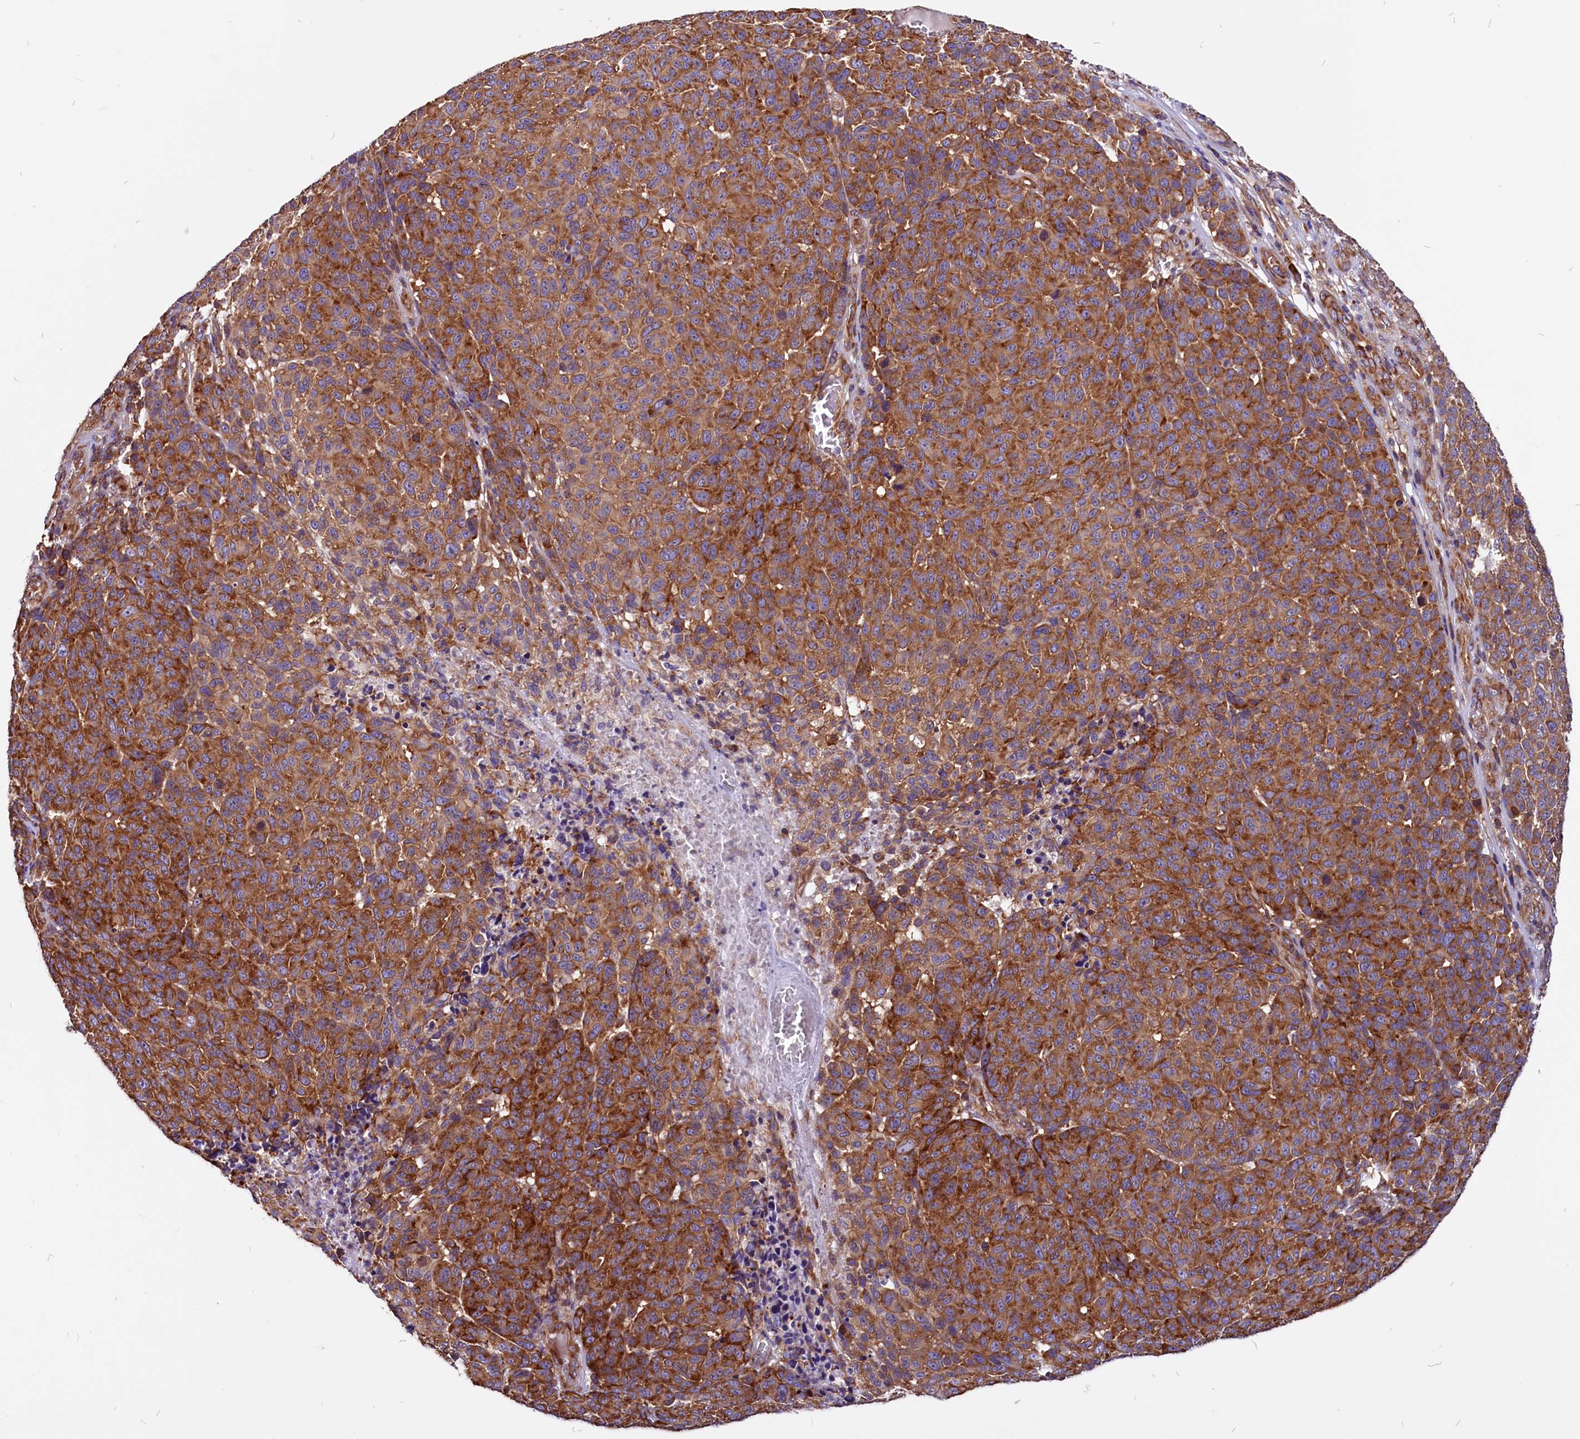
{"staining": {"intensity": "strong", "quantity": ">75%", "location": "cytoplasmic/membranous"}, "tissue": "melanoma", "cell_type": "Tumor cells", "image_type": "cancer", "snomed": [{"axis": "morphology", "description": "Malignant melanoma, NOS"}, {"axis": "topography", "description": "Skin"}], "caption": "A brown stain highlights strong cytoplasmic/membranous positivity of a protein in human melanoma tumor cells.", "gene": "EIF3G", "patient": {"sex": "male", "age": 49}}